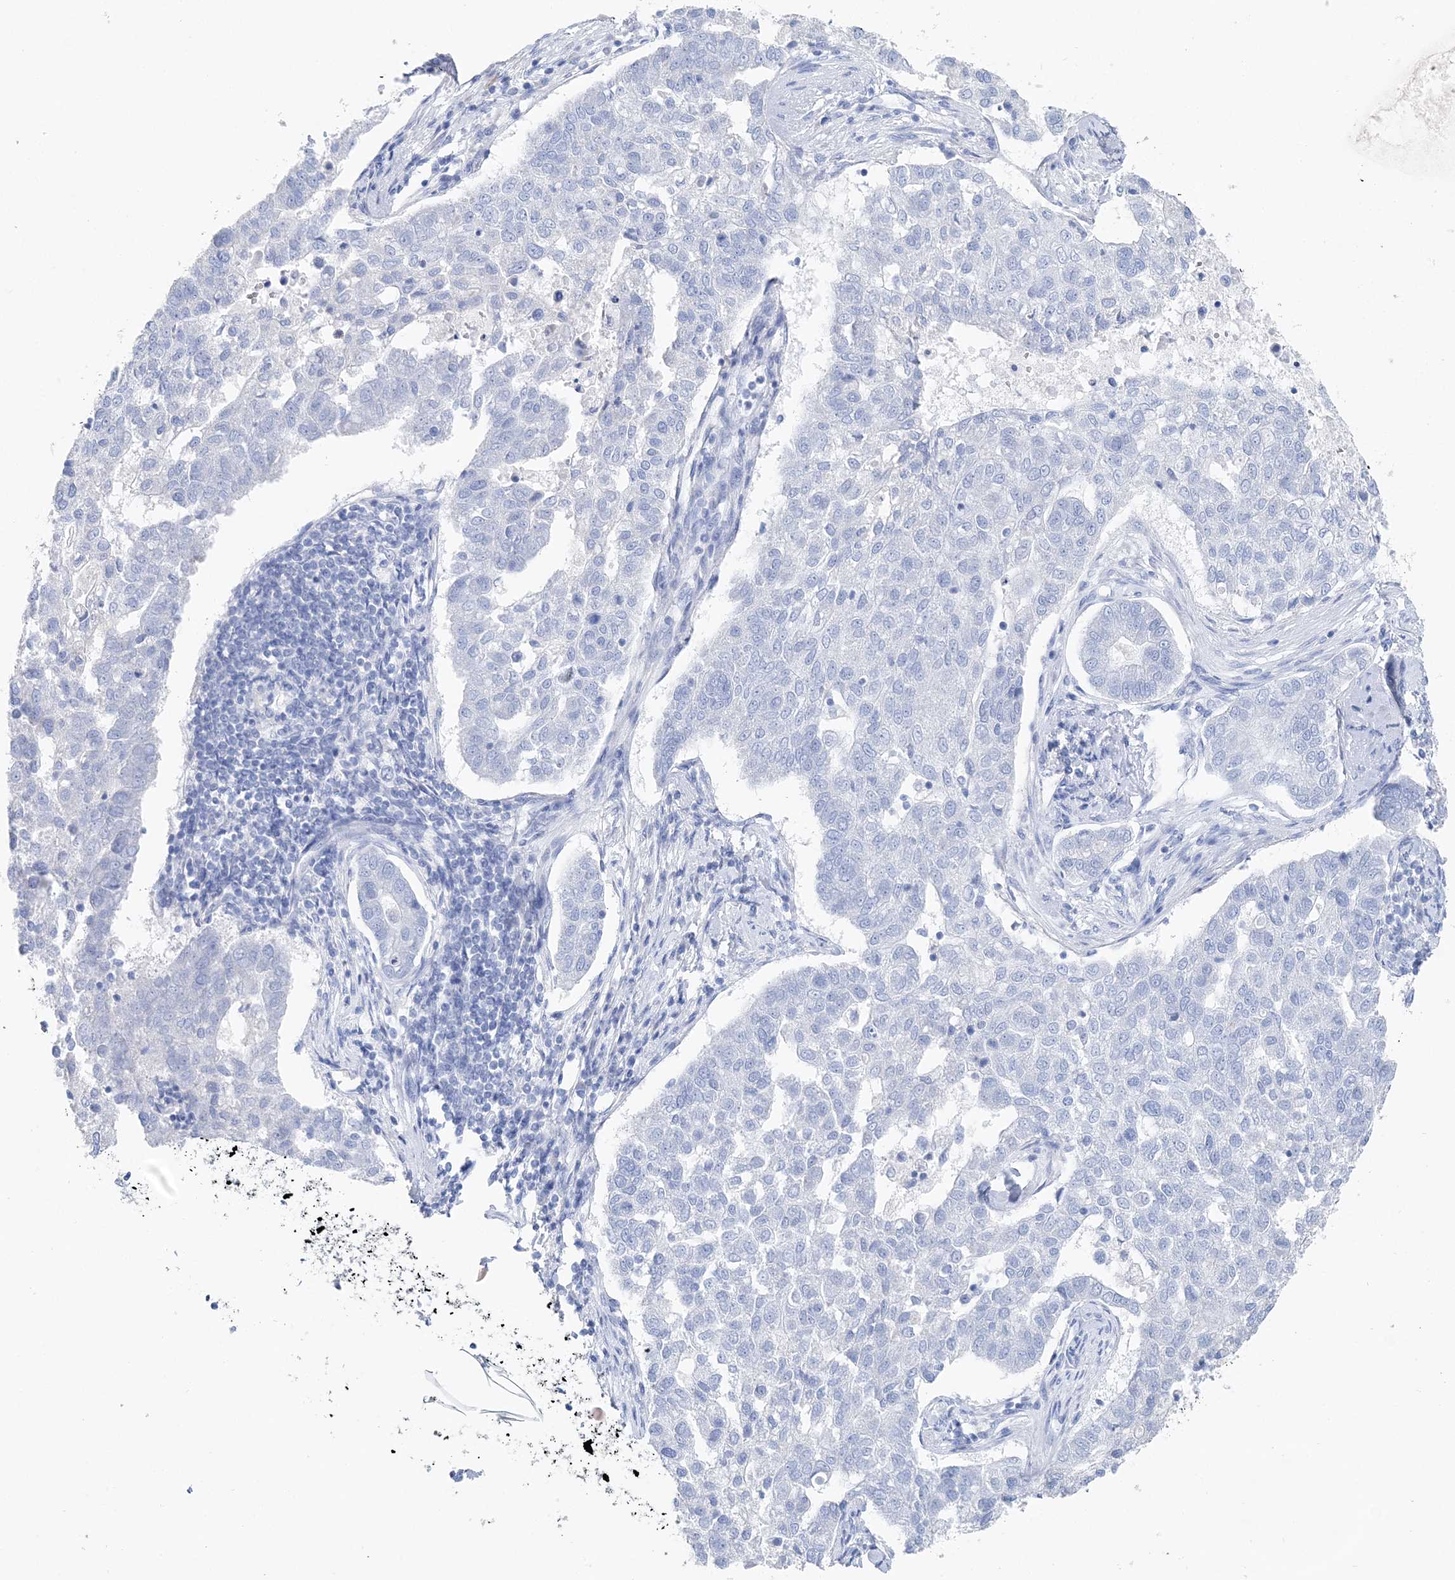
{"staining": {"intensity": "negative", "quantity": "none", "location": "none"}, "tissue": "pancreatic cancer", "cell_type": "Tumor cells", "image_type": "cancer", "snomed": [{"axis": "morphology", "description": "Adenocarcinoma, NOS"}, {"axis": "topography", "description": "Pancreas"}], "caption": "The micrograph demonstrates no staining of tumor cells in adenocarcinoma (pancreatic).", "gene": "TSPYL6", "patient": {"sex": "female", "age": 61}}